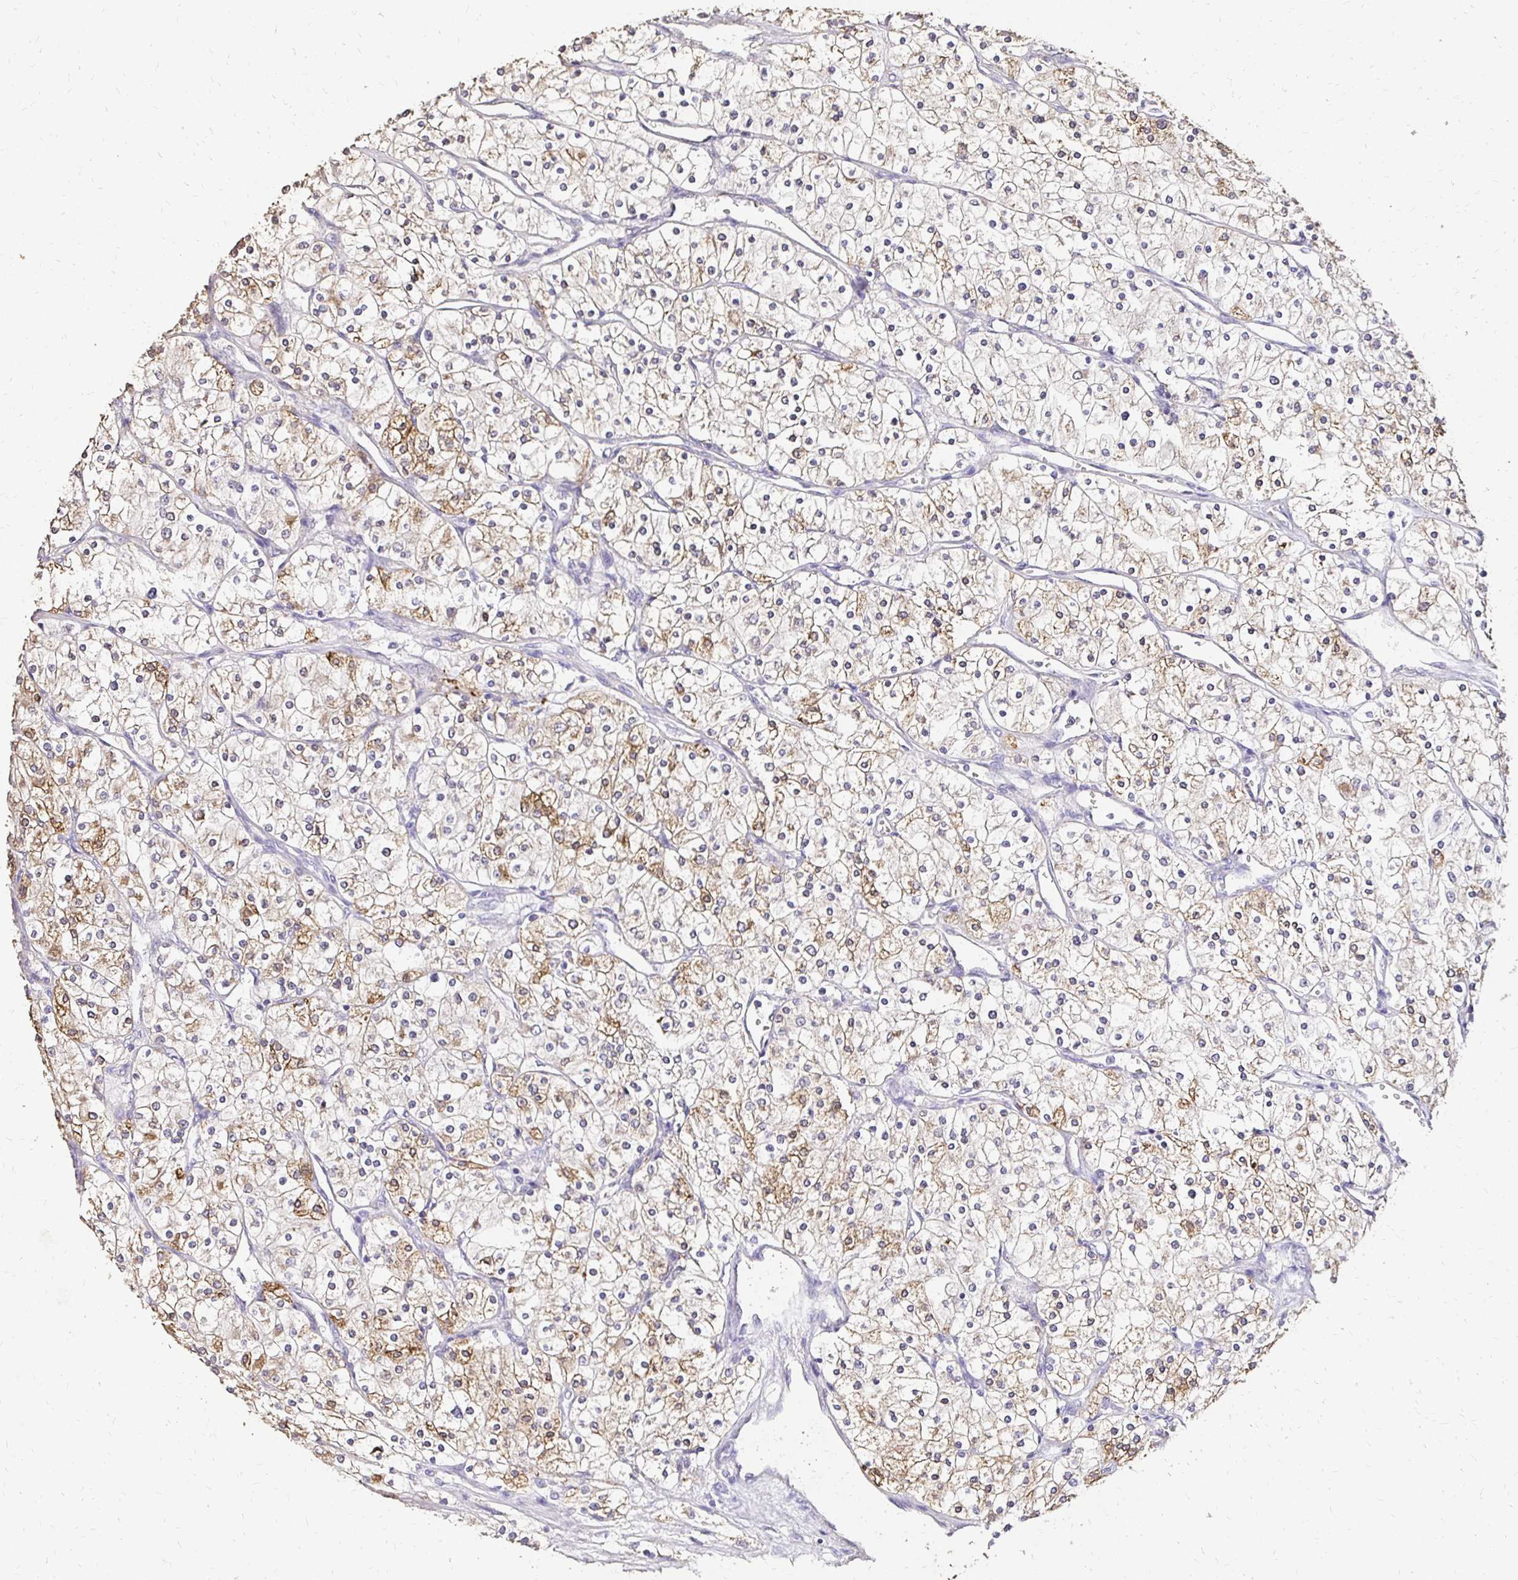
{"staining": {"intensity": "moderate", "quantity": "25%-75%", "location": "cytoplasmic/membranous"}, "tissue": "renal cancer", "cell_type": "Tumor cells", "image_type": "cancer", "snomed": [{"axis": "morphology", "description": "Adenocarcinoma, NOS"}, {"axis": "topography", "description": "Kidney"}], "caption": "This is a photomicrograph of IHC staining of renal adenocarcinoma, which shows moderate expression in the cytoplasmic/membranous of tumor cells.", "gene": "UGT1A6", "patient": {"sex": "male", "age": 80}}